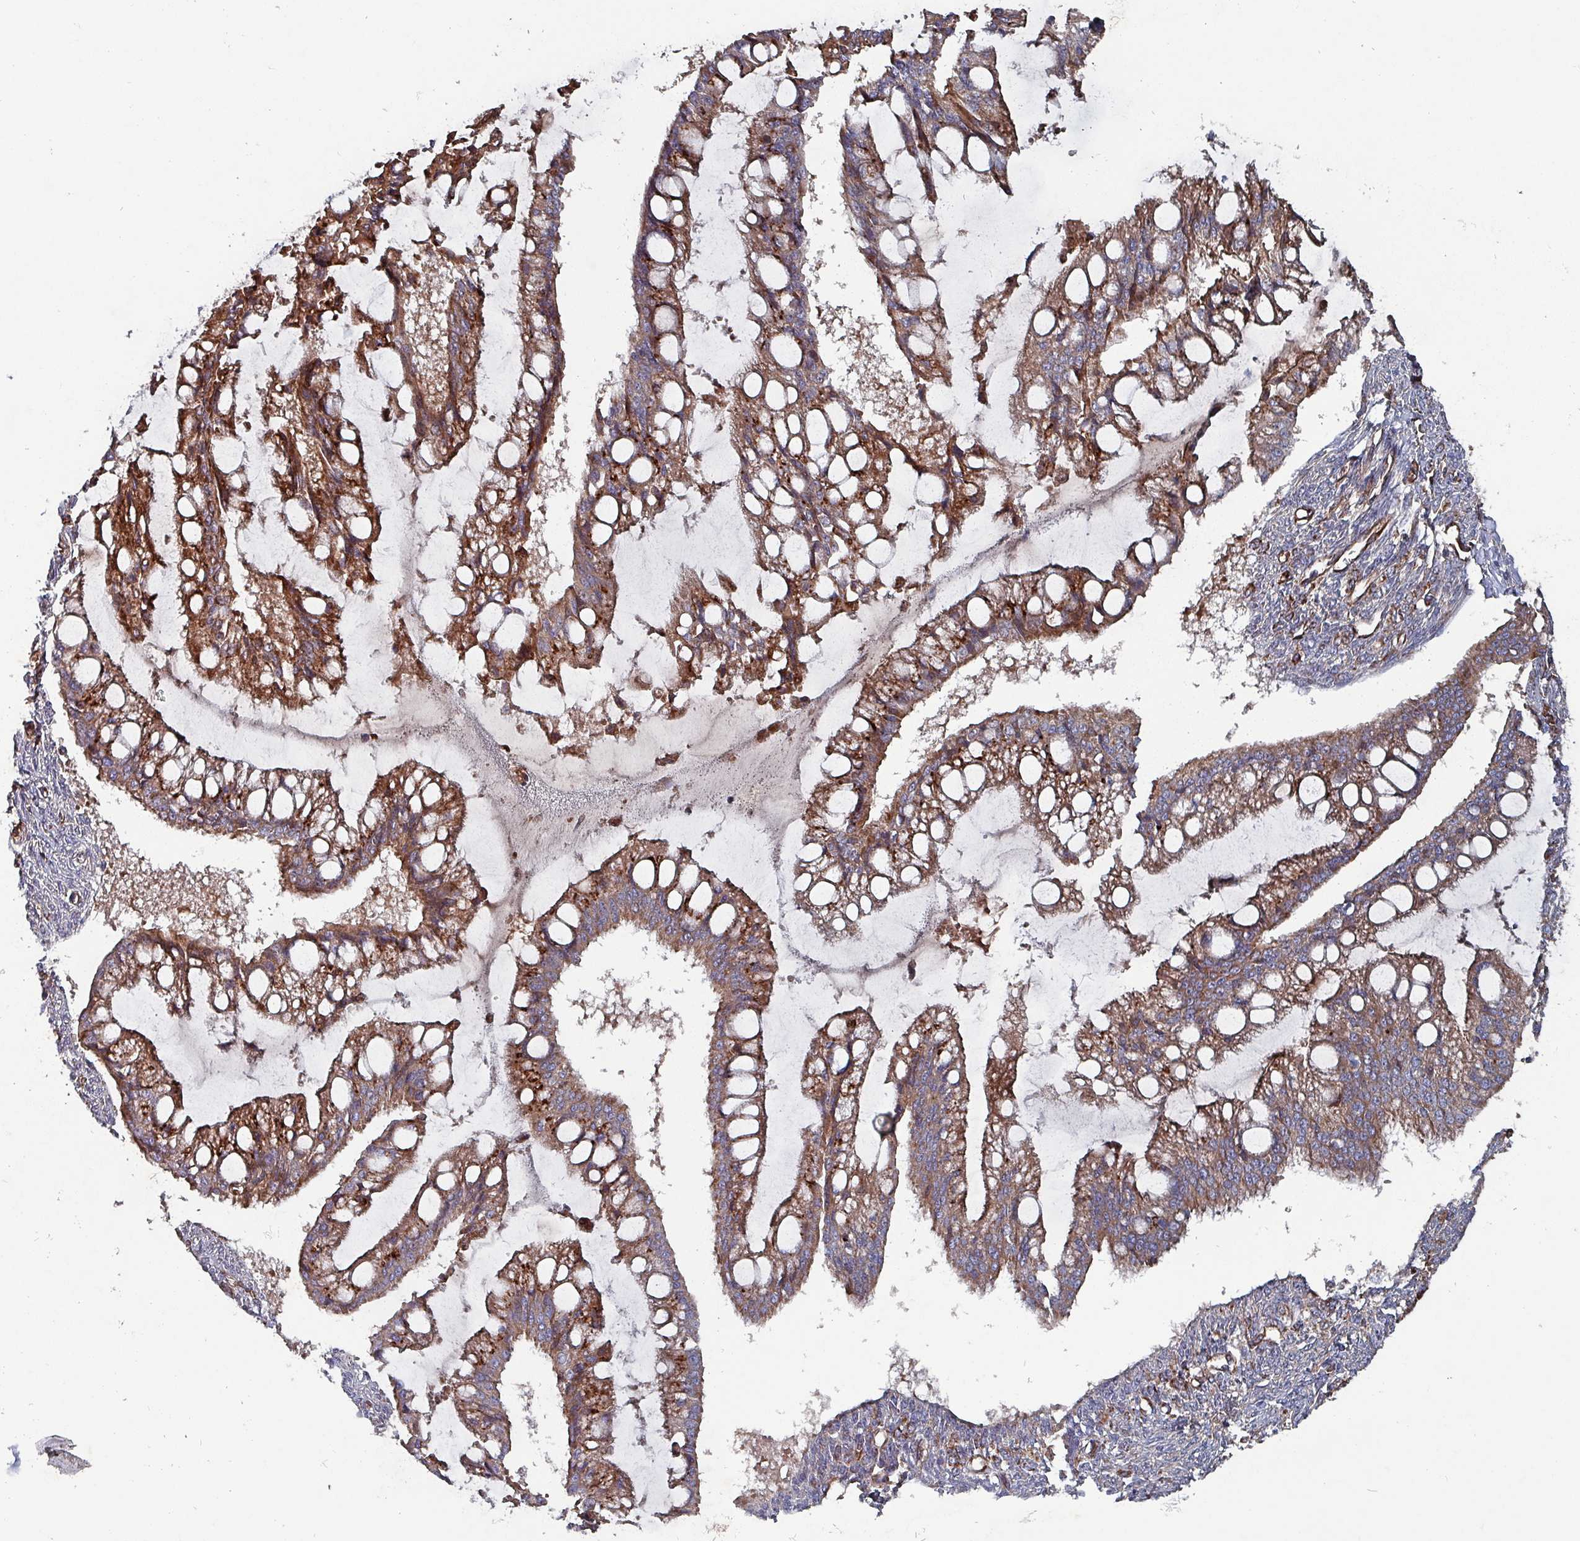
{"staining": {"intensity": "moderate", "quantity": ">75%", "location": "cytoplasmic/membranous"}, "tissue": "ovarian cancer", "cell_type": "Tumor cells", "image_type": "cancer", "snomed": [{"axis": "morphology", "description": "Cystadenocarcinoma, mucinous, NOS"}, {"axis": "topography", "description": "Ovary"}], "caption": "Protein staining of ovarian mucinous cystadenocarcinoma tissue demonstrates moderate cytoplasmic/membranous positivity in about >75% of tumor cells.", "gene": "ANO10", "patient": {"sex": "female", "age": 73}}